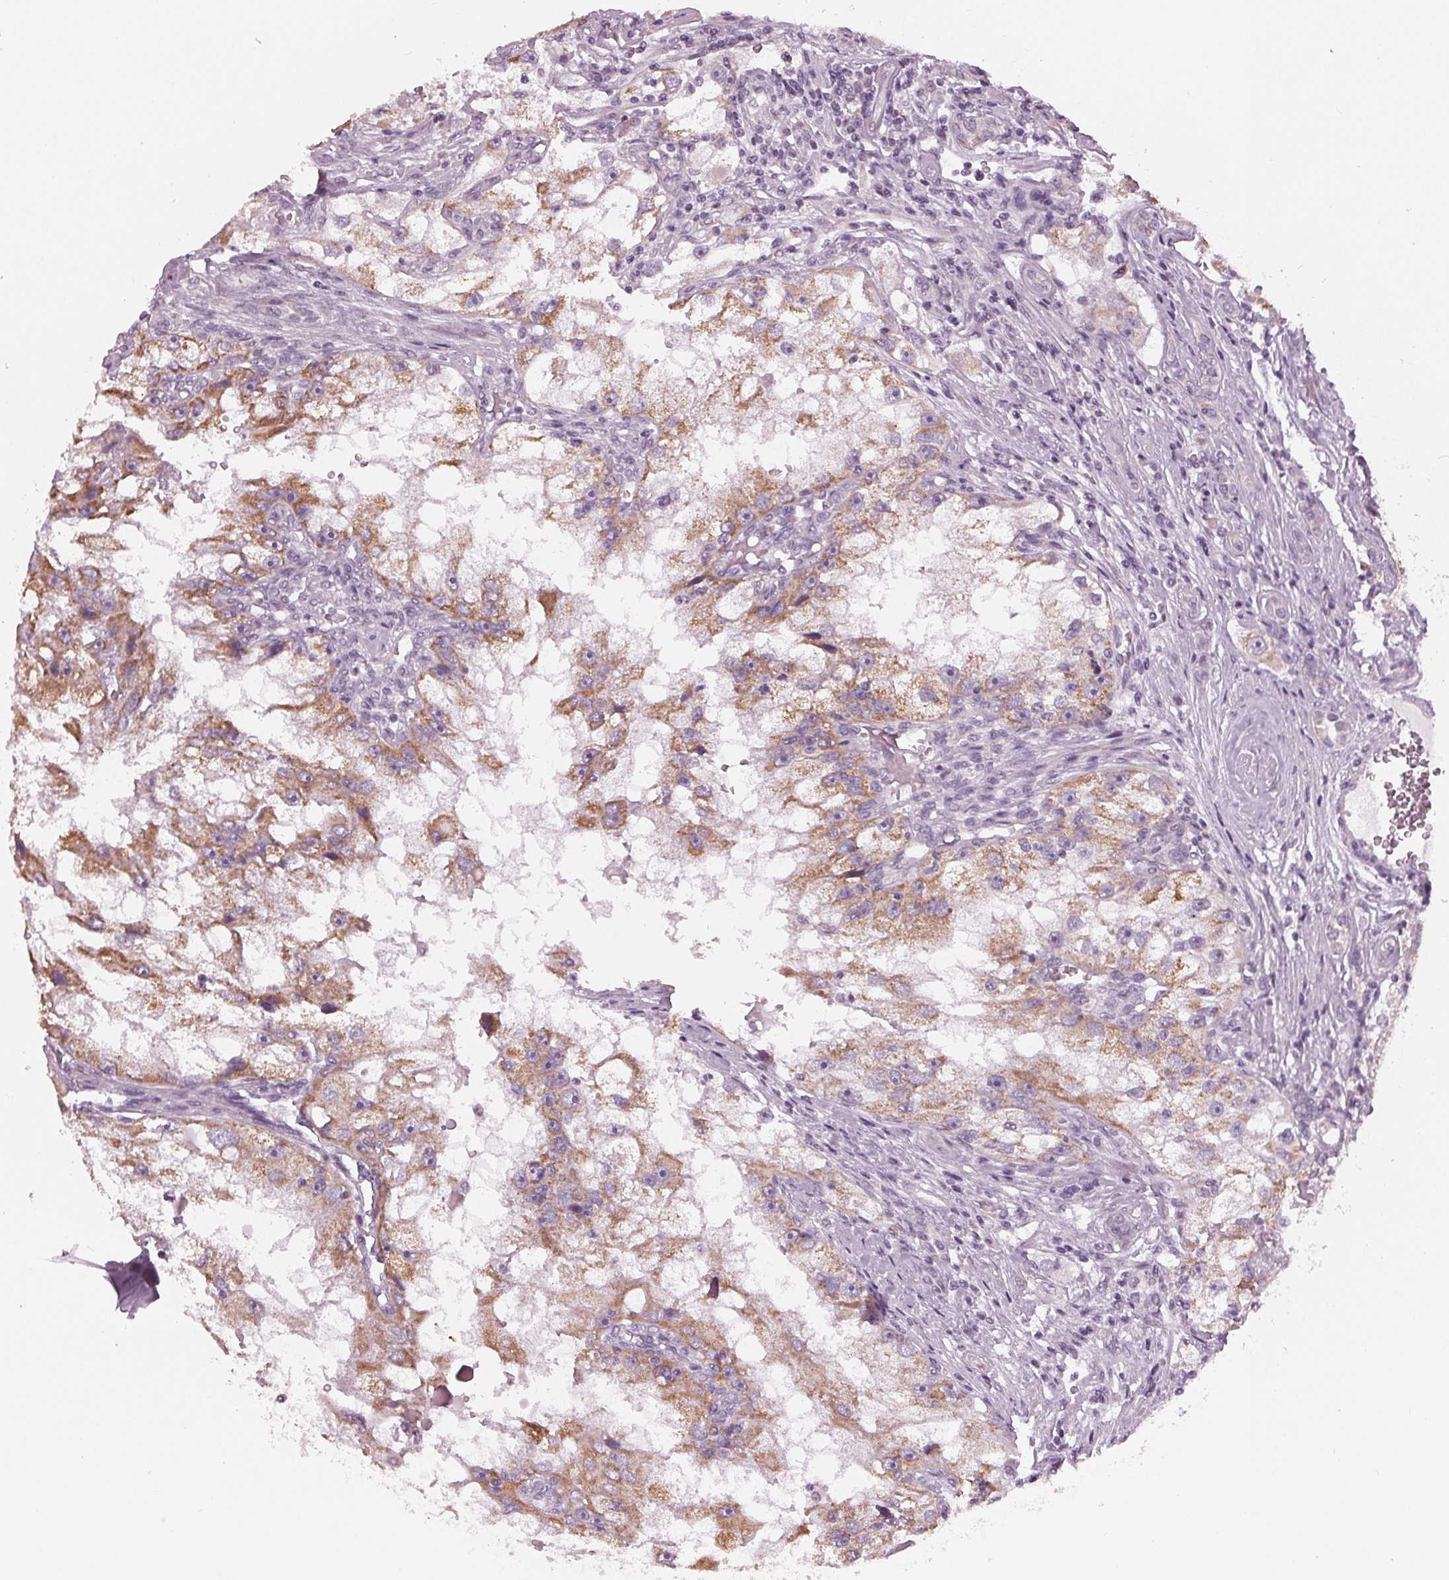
{"staining": {"intensity": "moderate", "quantity": ">75%", "location": "cytoplasmic/membranous"}, "tissue": "renal cancer", "cell_type": "Tumor cells", "image_type": "cancer", "snomed": [{"axis": "morphology", "description": "Adenocarcinoma, NOS"}, {"axis": "topography", "description": "Kidney"}], "caption": "Renal cancer (adenocarcinoma) stained with DAB (3,3'-diaminobenzidine) IHC reveals medium levels of moderate cytoplasmic/membranous staining in about >75% of tumor cells. (Stains: DAB in brown, nuclei in blue, Microscopy: brightfield microscopy at high magnification).", "gene": "SAMD4A", "patient": {"sex": "male", "age": 63}}